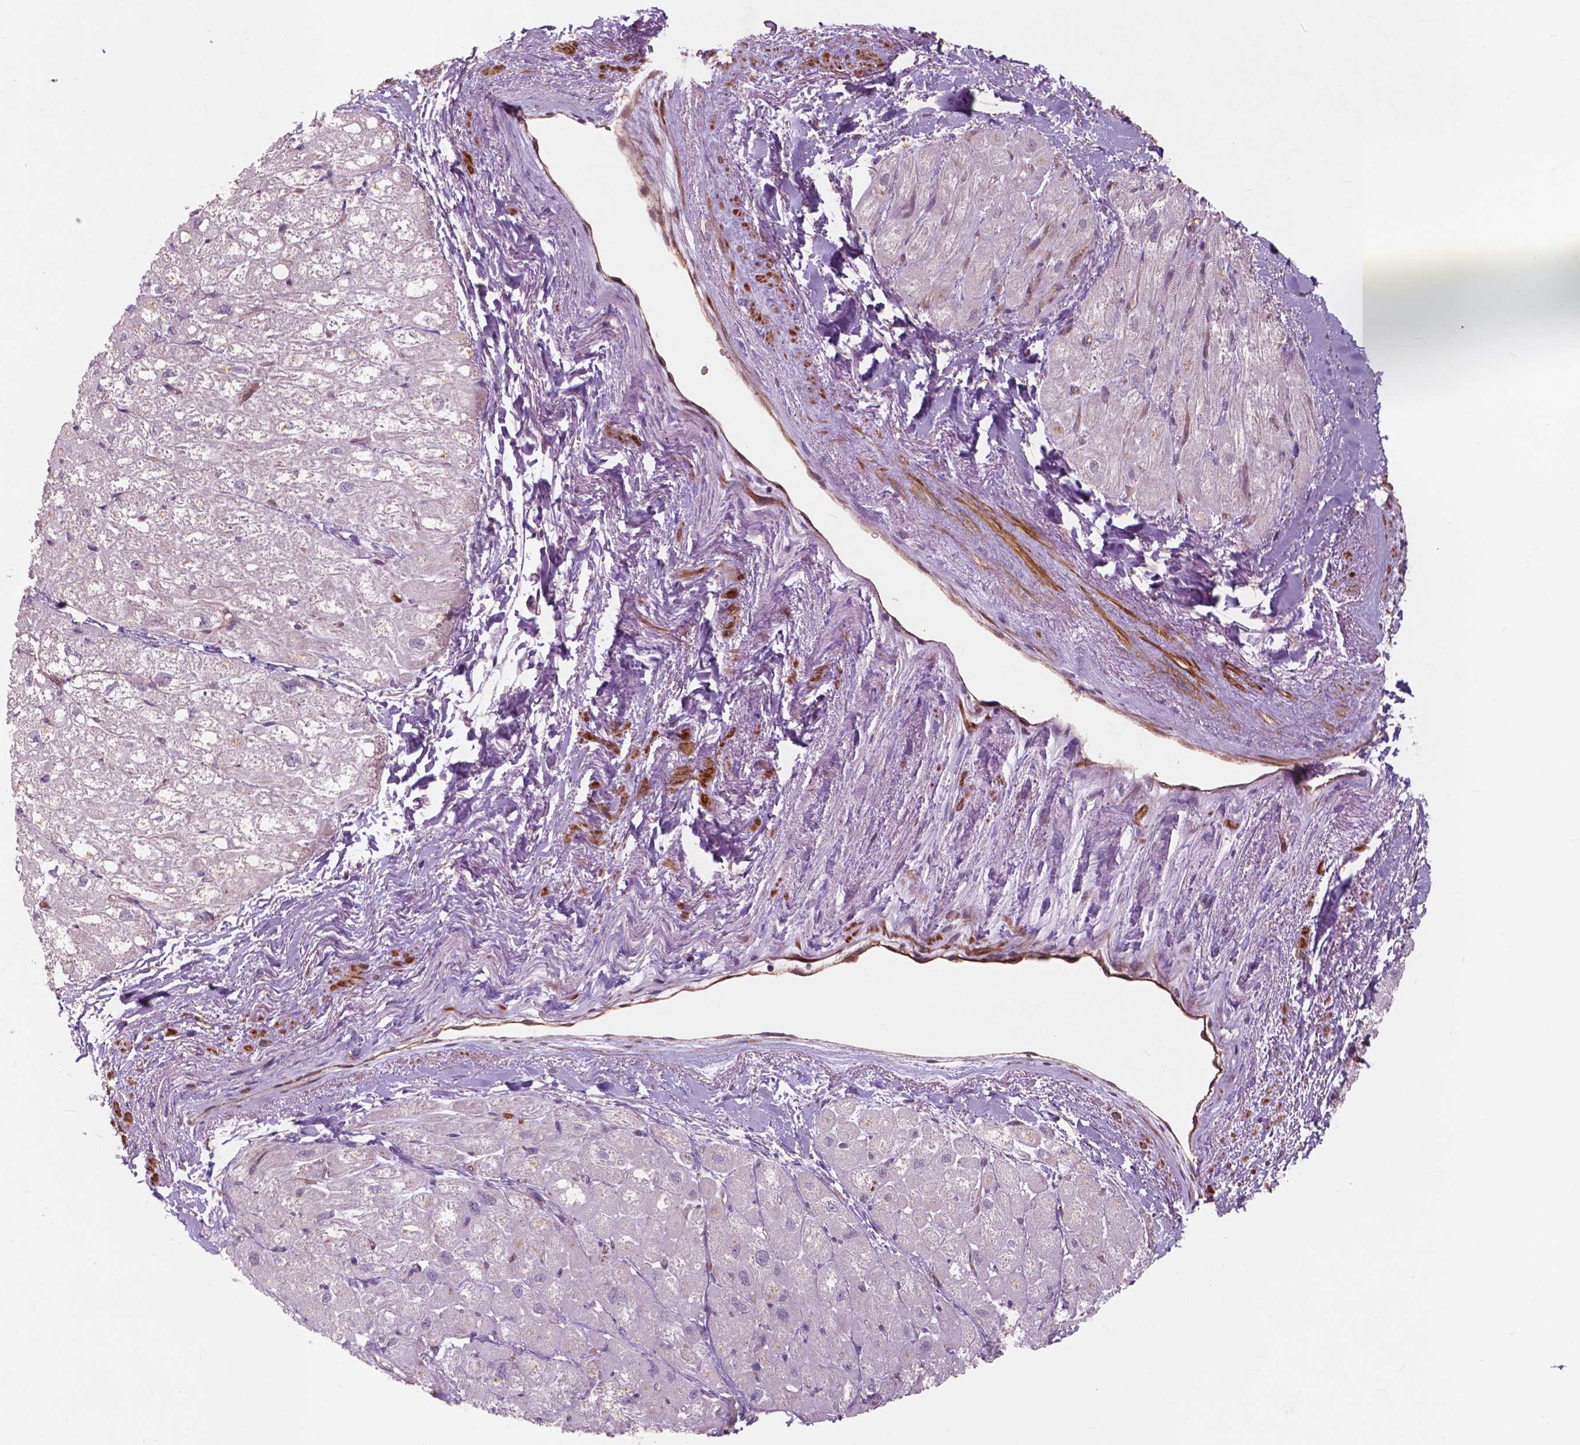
{"staining": {"intensity": "strong", "quantity": "25%-75%", "location": "cytoplasmic/membranous"}, "tissue": "heart muscle", "cell_type": "Cardiomyocytes", "image_type": "normal", "snomed": [{"axis": "morphology", "description": "Normal tissue, NOS"}, {"axis": "topography", "description": "Heart"}], "caption": "Strong cytoplasmic/membranous positivity is present in approximately 25%-75% of cardiomyocytes in unremarkable heart muscle.", "gene": "RFPL4B", "patient": {"sex": "female", "age": 69}}